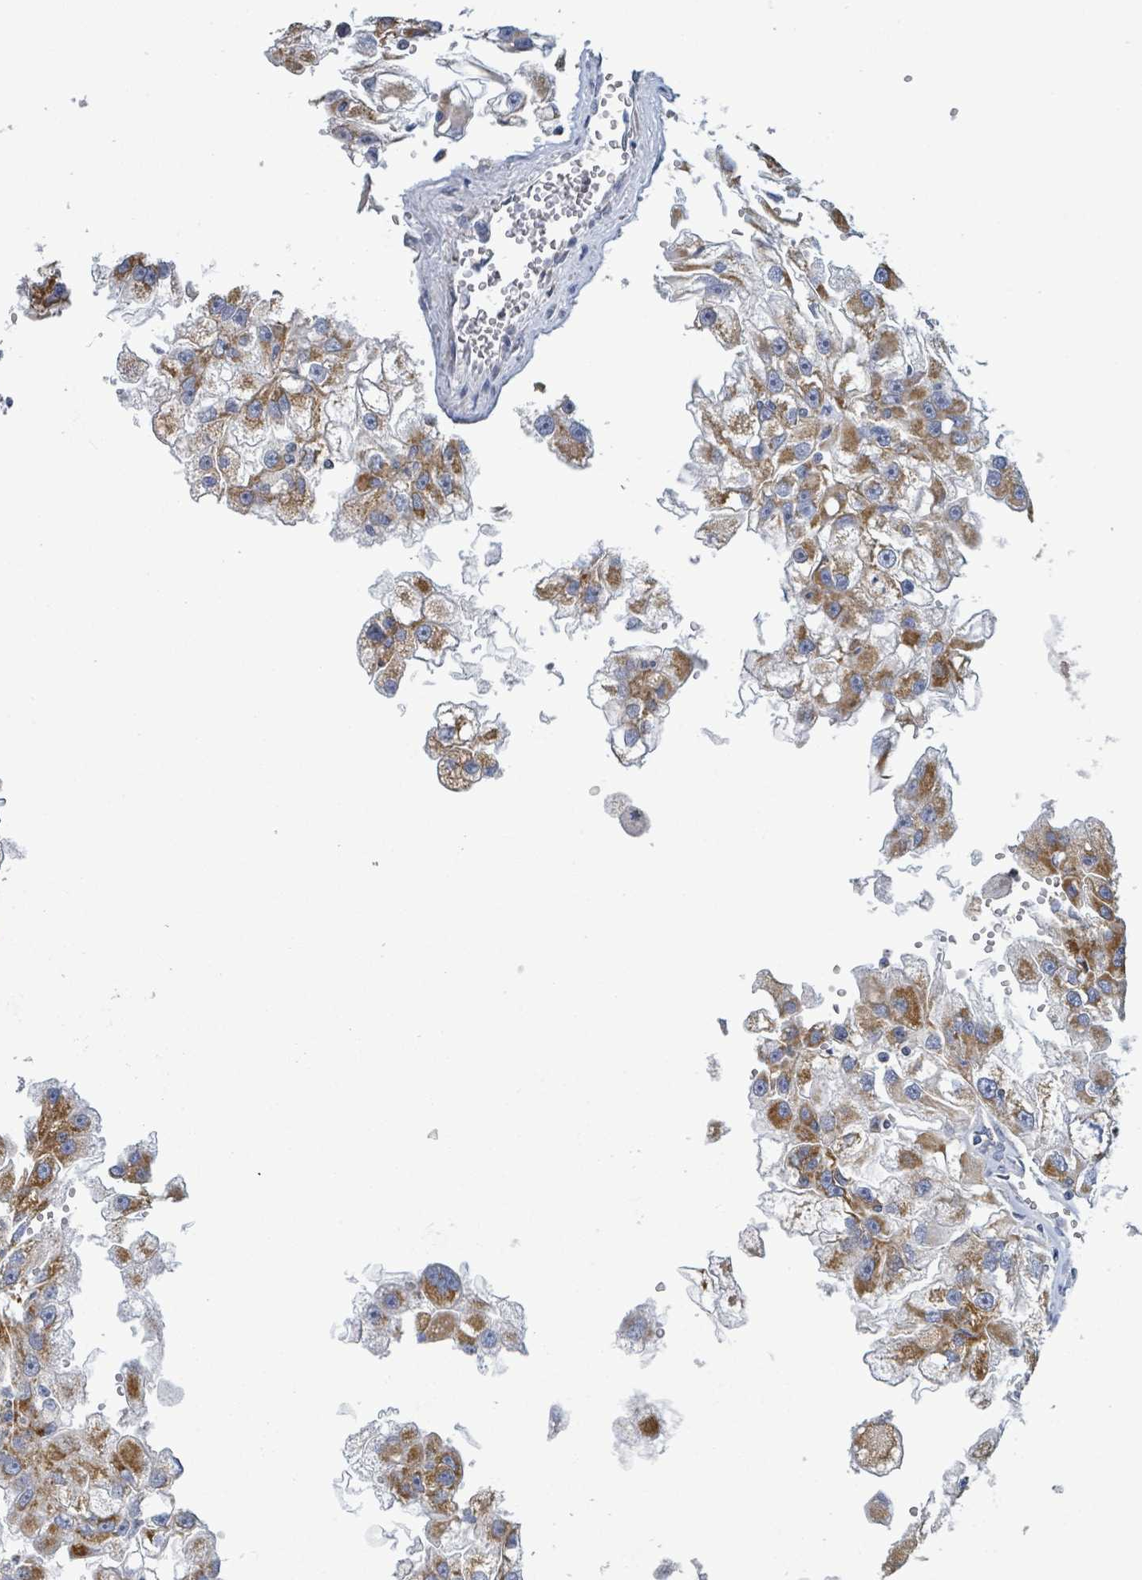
{"staining": {"intensity": "moderate", "quantity": ">75%", "location": "cytoplasmic/membranous"}, "tissue": "renal cancer", "cell_type": "Tumor cells", "image_type": "cancer", "snomed": [{"axis": "morphology", "description": "Adenocarcinoma, NOS"}, {"axis": "topography", "description": "Kidney"}], "caption": "Protein staining displays moderate cytoplasmic/membranous positivity in about >75% of tumor cells in adenocarcinoma (renal).", "gene": "SUCLG2", "patient": {"sex": "male", "age": 63}}